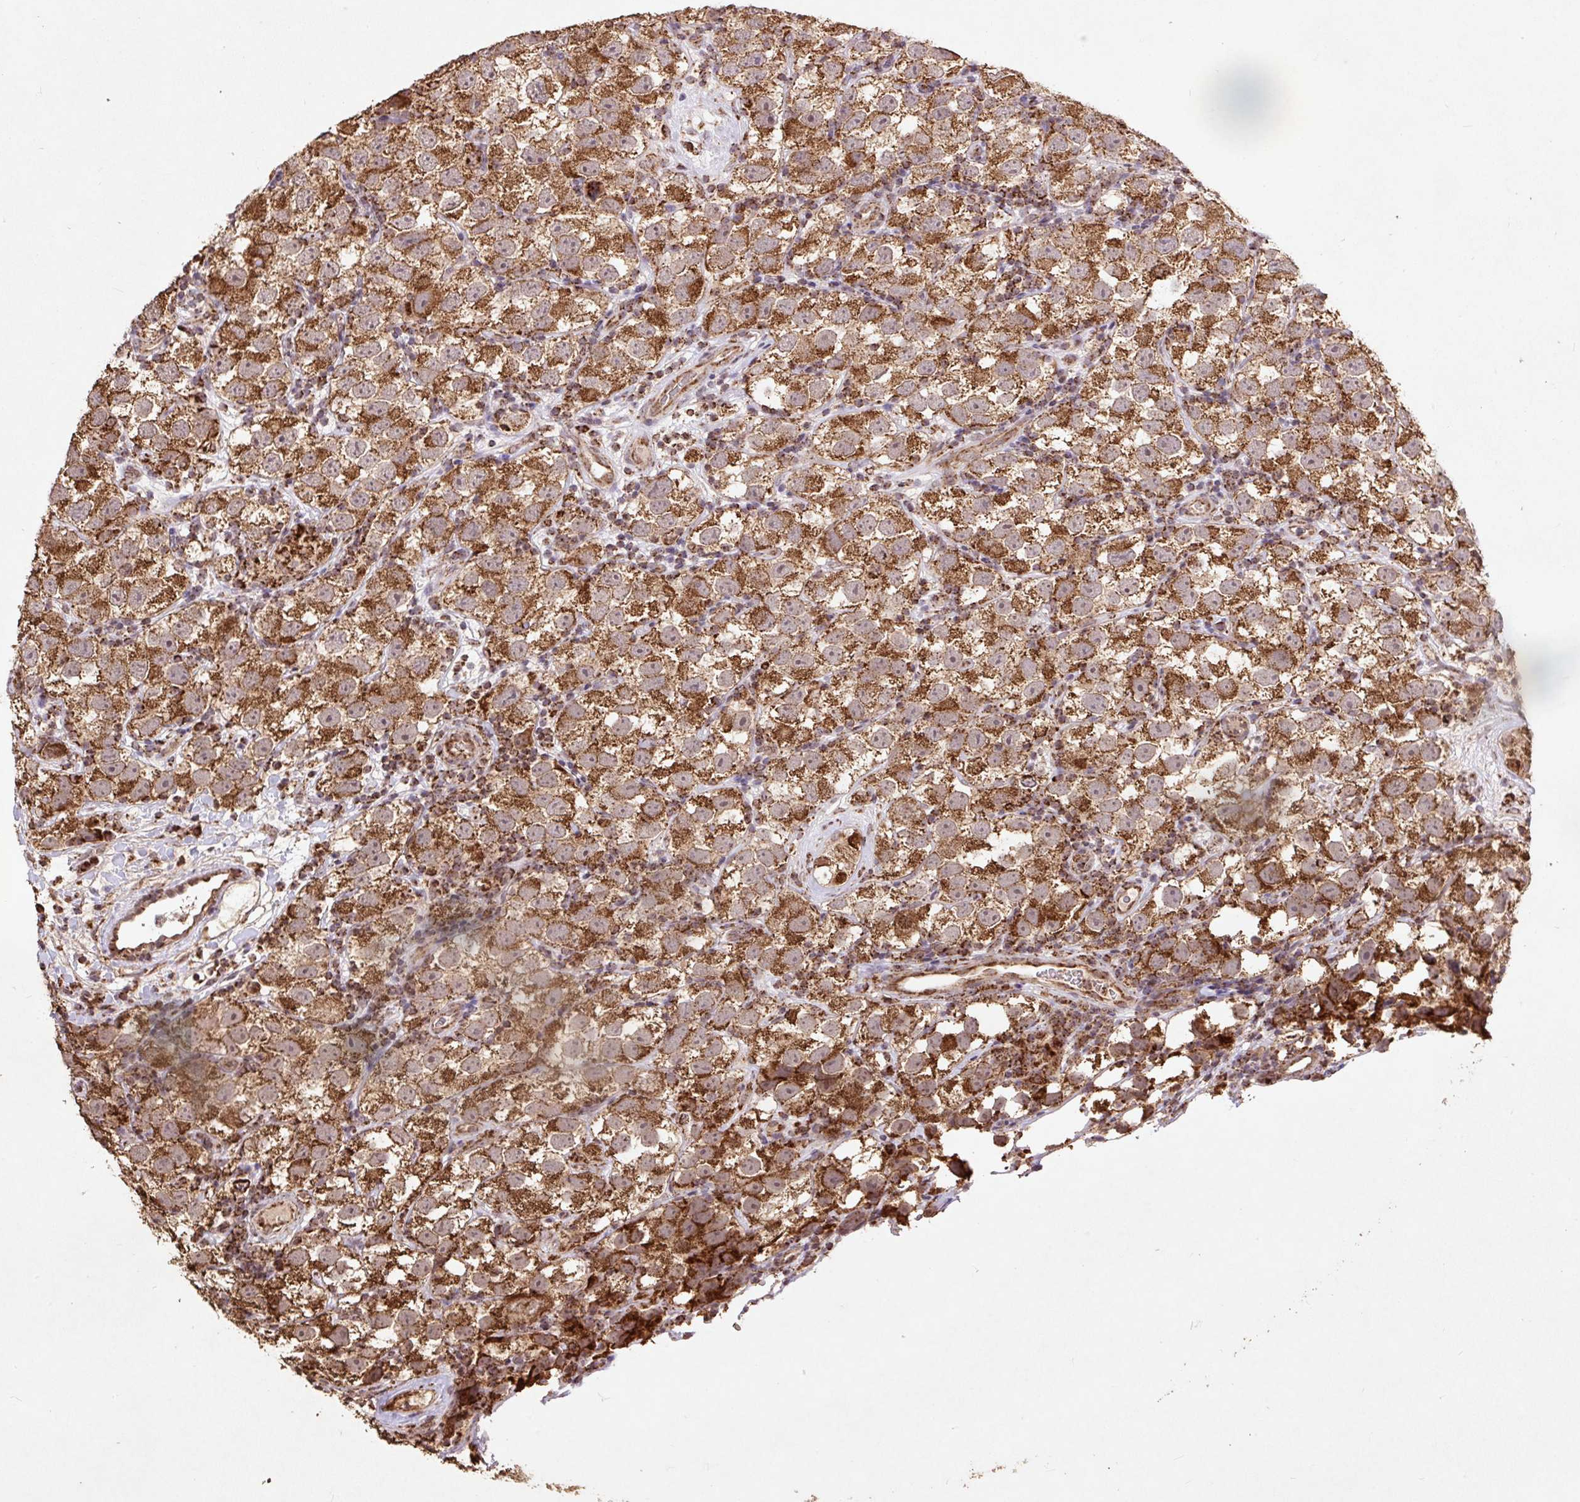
{"staining": {"intensity": "moderate", "quantity": ">75%", "location": "cytoplasmic/membranous"}, "tissue": "testis cancer", "cell_type": "Tumor cells", "image_type": "cancer", "snomed": [{"axis": "morphology", "description": "Seminoma, NOS"}, {"axis": "topography", "description": "Testis"}], "caption": "DAB immunohistochemical staining of human testis cancer shows moderate cytoplasmic/membranous protein positivity in approximately >75% of tumor cells.", "gene": "ATP5F1A", "patient": {"sex": "male", "age": 26}}